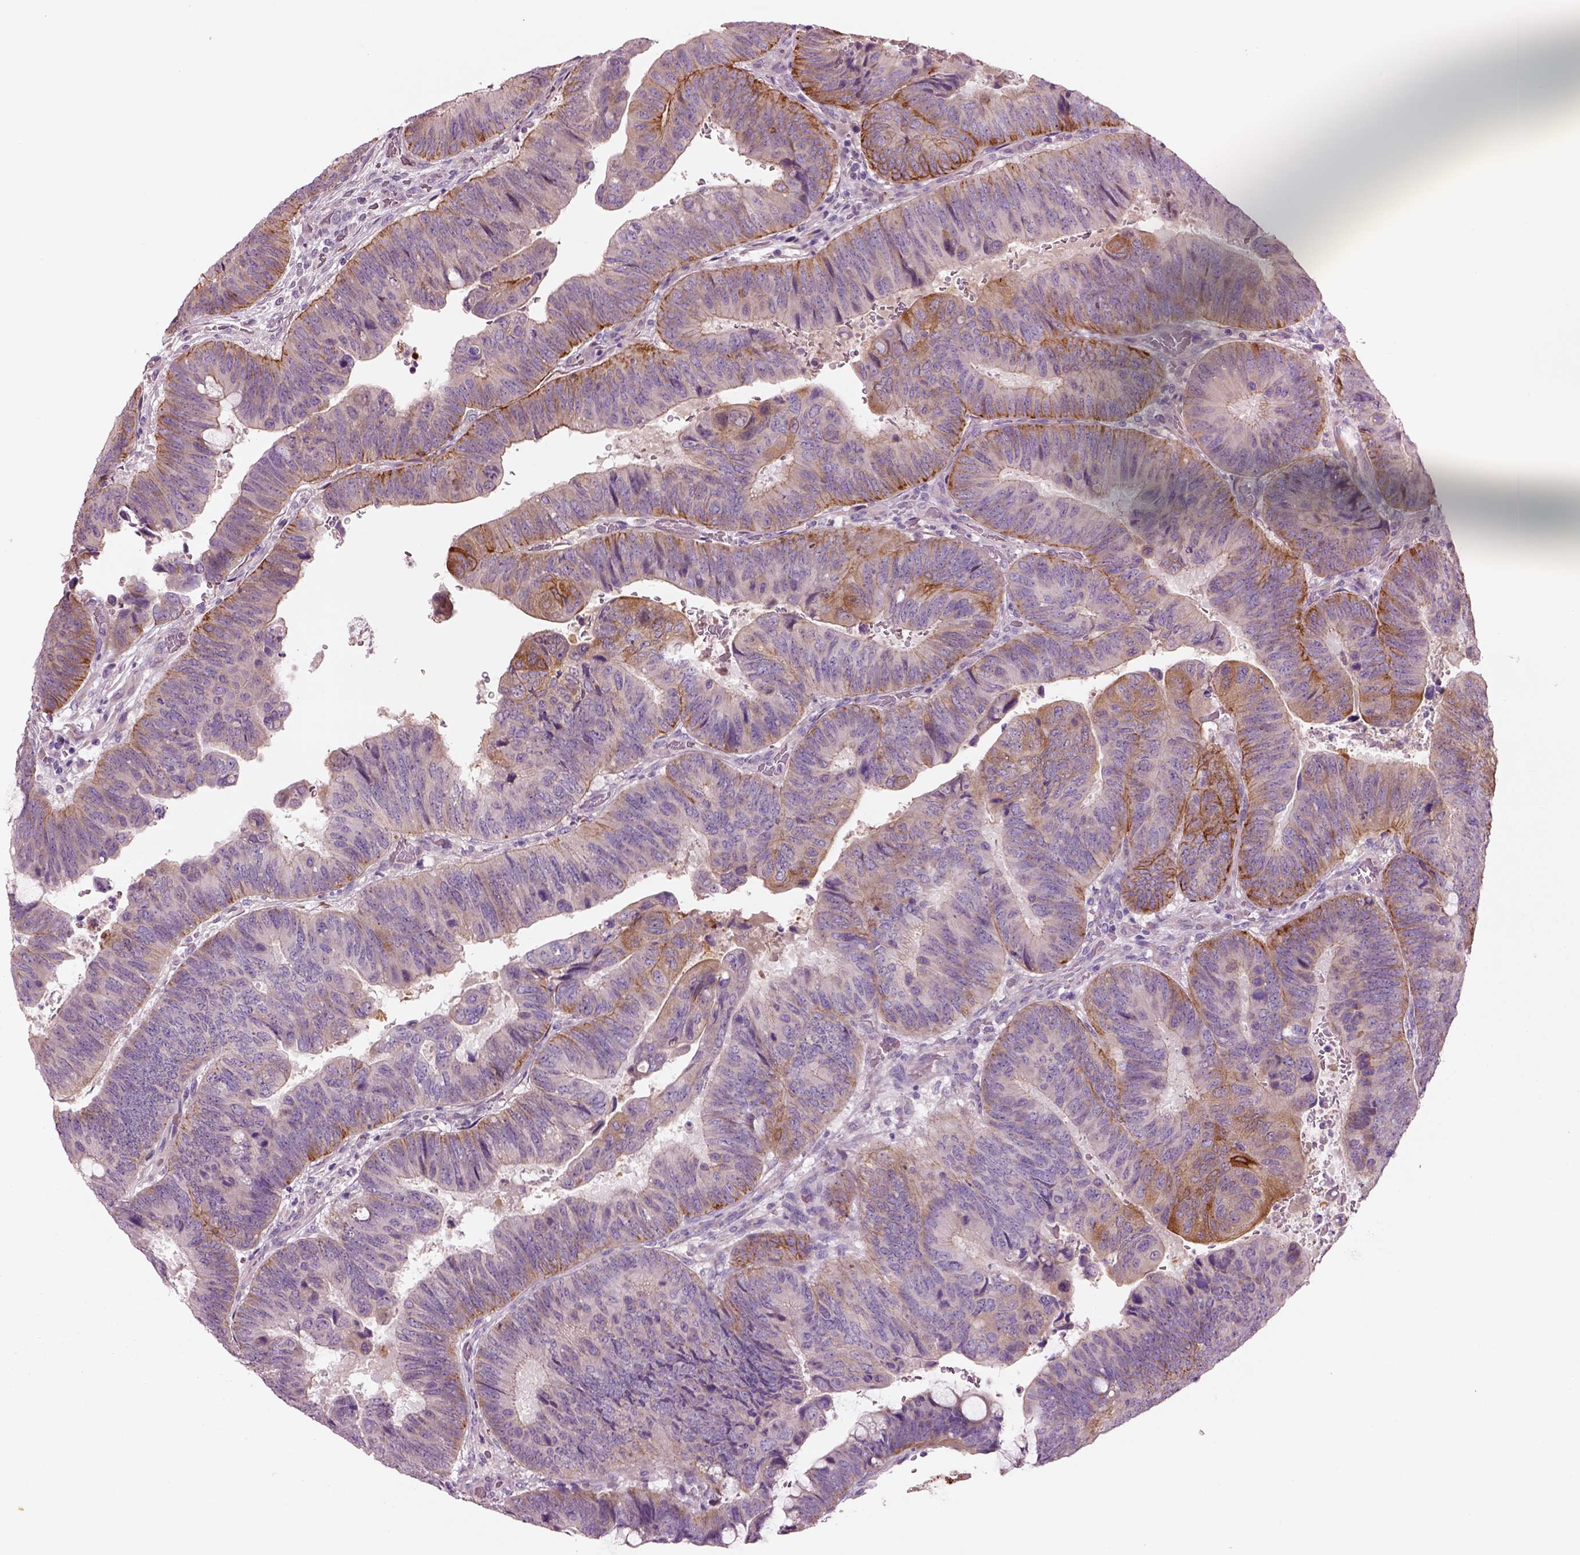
{"staining": {"intensity": "moderate", "quantity": "<25%", "location": "cytoplasmic/membranous"}, "tissue": "colorectal cancer", "cell_type": "Tumor cells", "image_type": "cancer", "snomed": [{"axis": "morphology", "description": "Normal tissue, NOS"}, {"axis": "morphology", "description": "Adenocarcinoma, NOS"}, {"axis": "topography", "description": "Rectum"}], "caption": "Immunohistochemical staining of human colorectal cancer shows low levels of moderate cytoplasmic/membranous positivity in approximately <25% of tumor cells.", "gene": "PLPP7", "patient": {"sex": "male", "age": 92}}